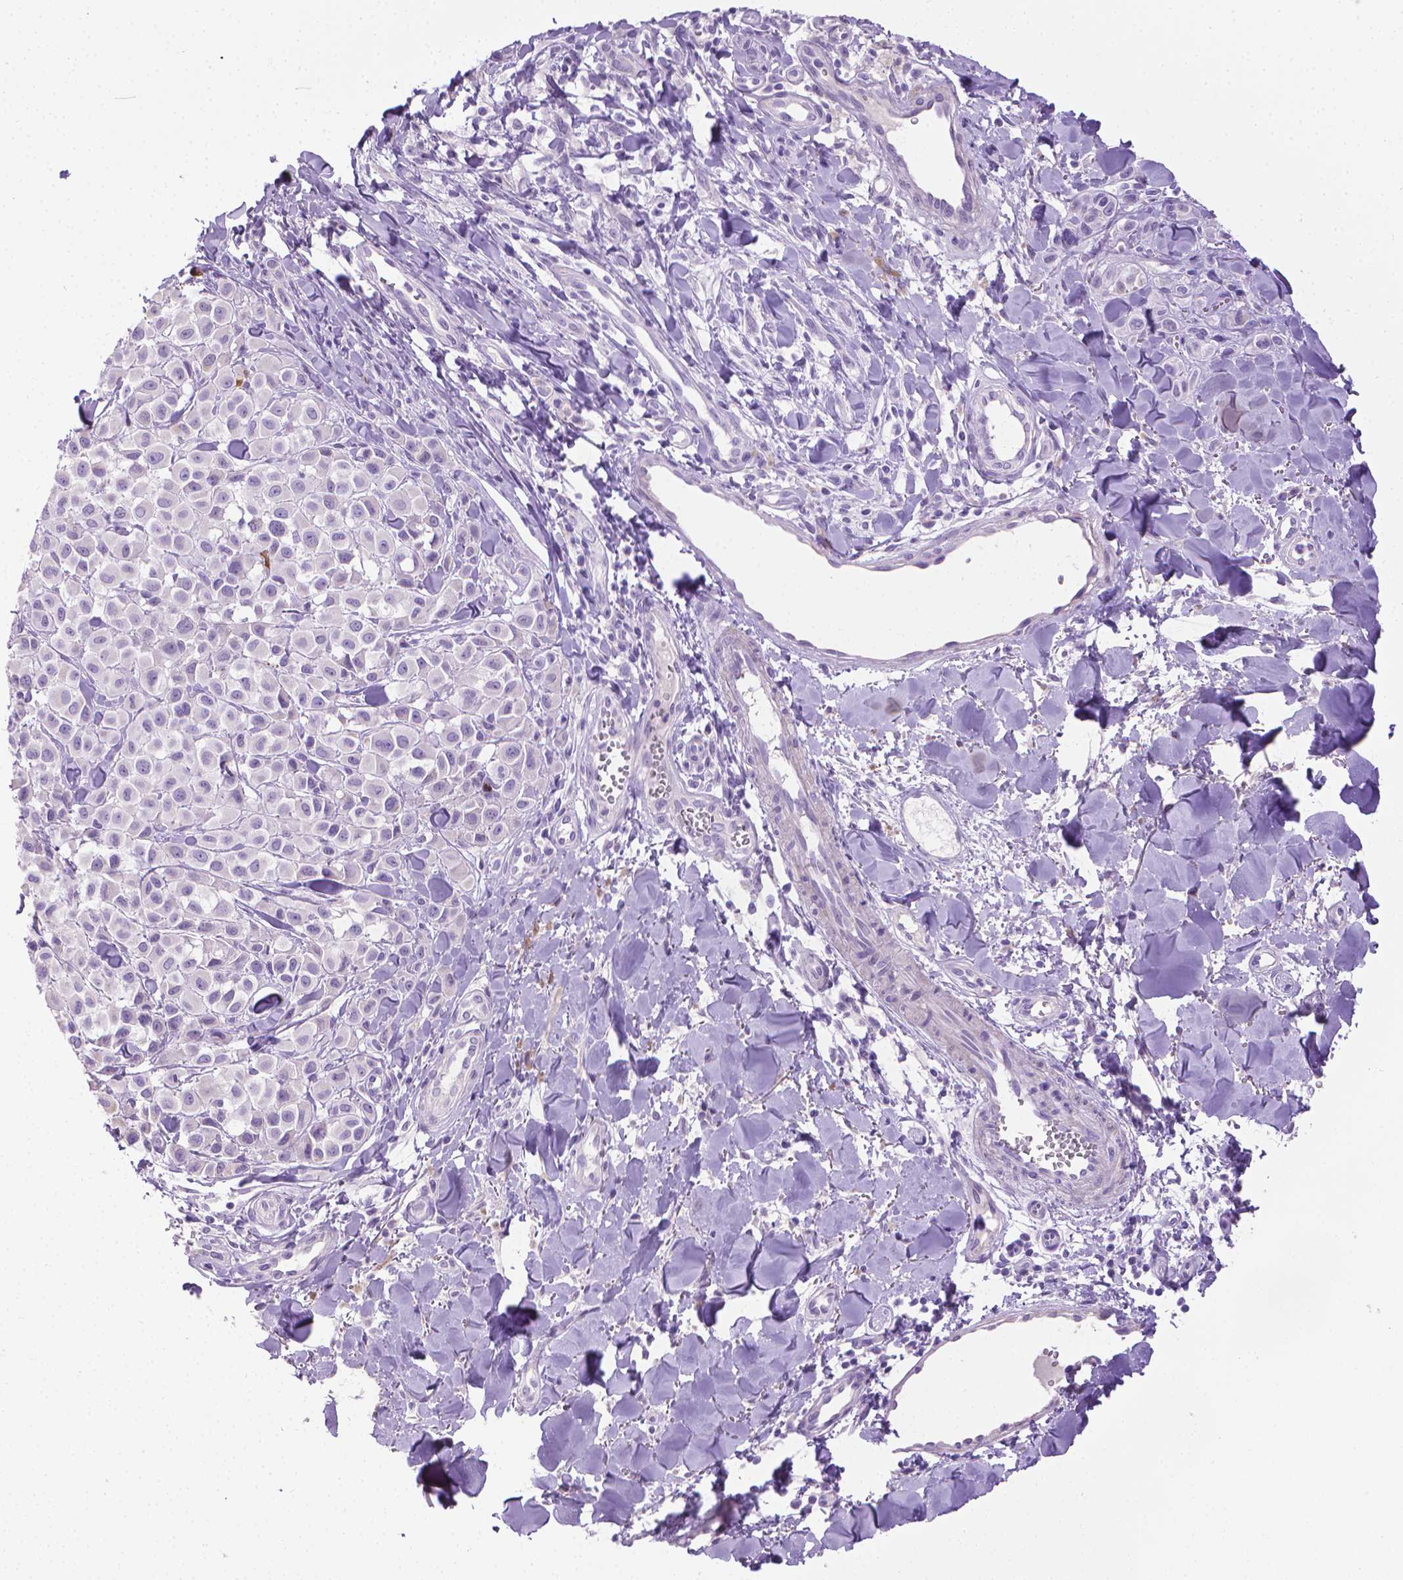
{"staining": {"intensity": "negative", "quantity": "none", "location": "none"}, "tissue": "melanoma", "cell_type": "Tumor cells", "image_type": "cancer", "snomed": [{"axis": "morphology", "description": "Malignant melanoma, NOS"}, {"axis": "topography", "description": "Skin"}], "caption": "High power microscopy micrograph of an immunohistochemistry (IHC) micrograph of malignant melanoma, revealing no significant positivity in tumor cells.", "gene": "PNMA2", "patient": {"sex": "male", "age": 77}}